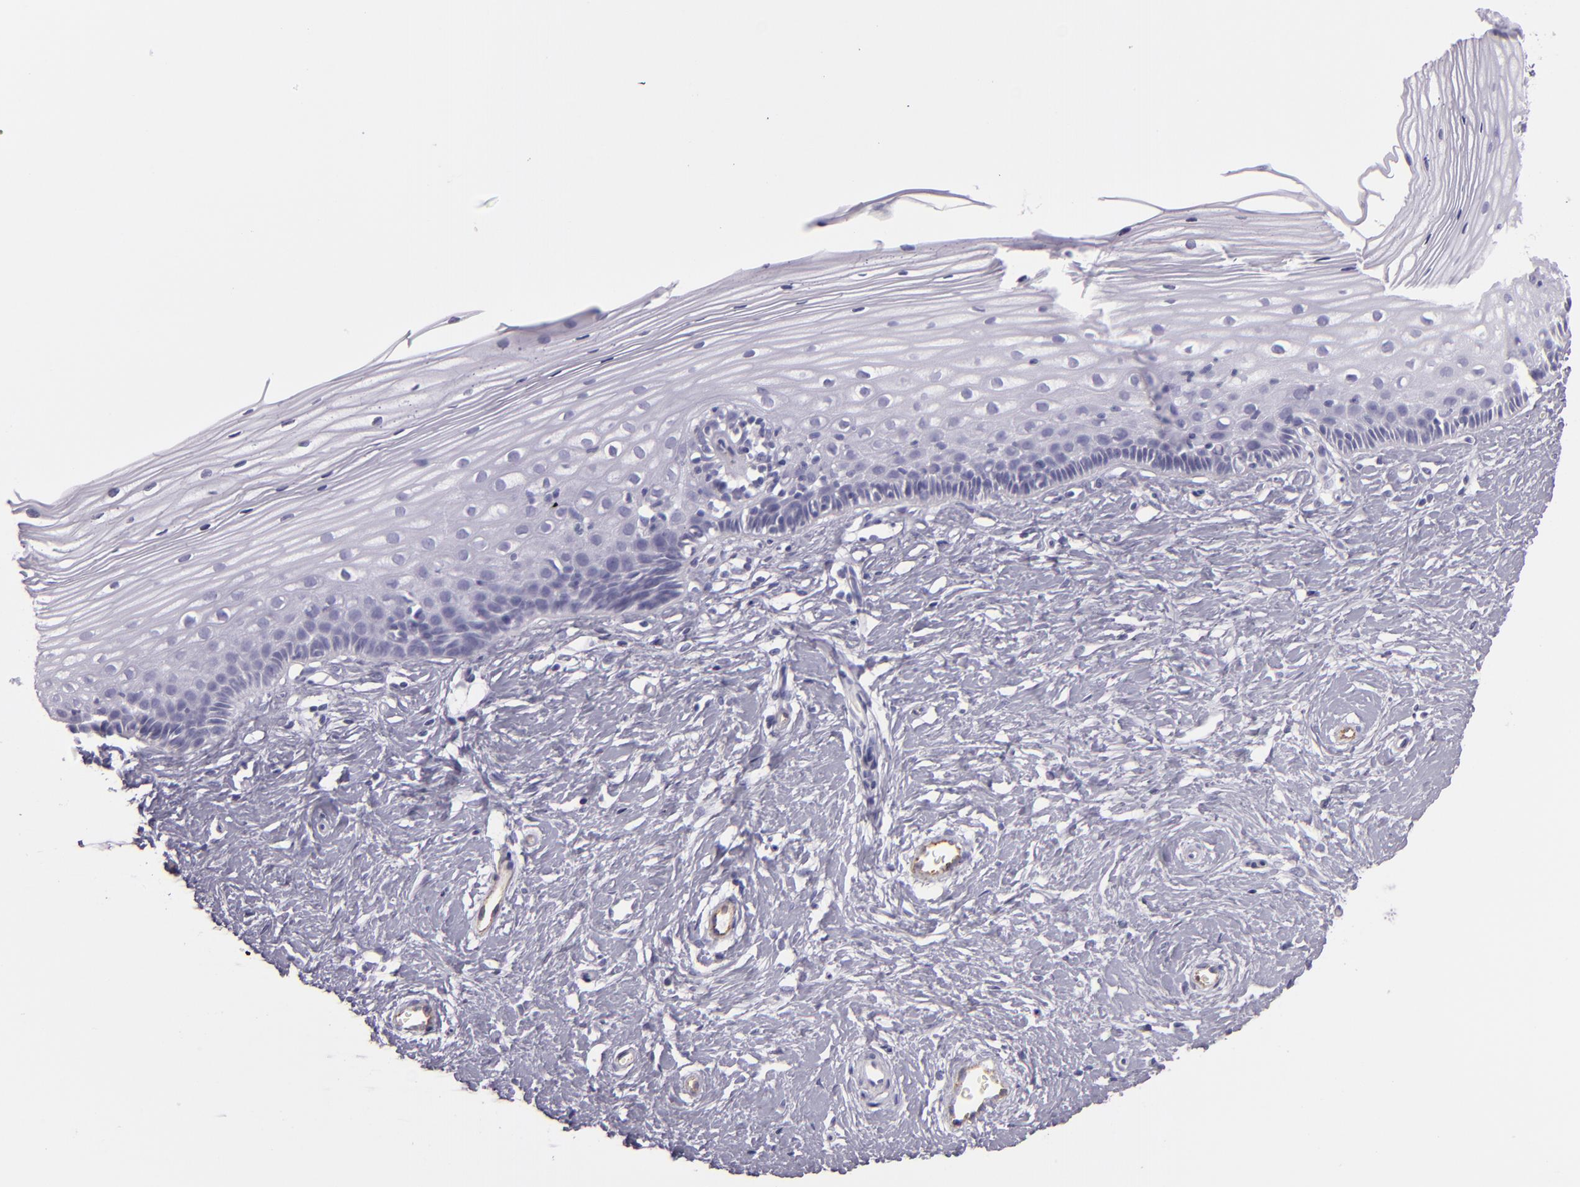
{"staining": {"intensity": "negative", "quantity": "none", "location": "none"}, "tissue": "cervix", "cell_type": "Glandular cells", "image_type": "normal", "snomed": [{"axis": "morphology", "description": "Normal tissue, NOS"}, {"axis": "topography", "description": "Cervix"}], "caption": "A photomicrograph of human cervix is negative for staining in glandular cells. (Brightfield microscopy of DAB IHC at high magnification).", "gene": "SELP", "patient": {"sex": "female", "age": 40}}